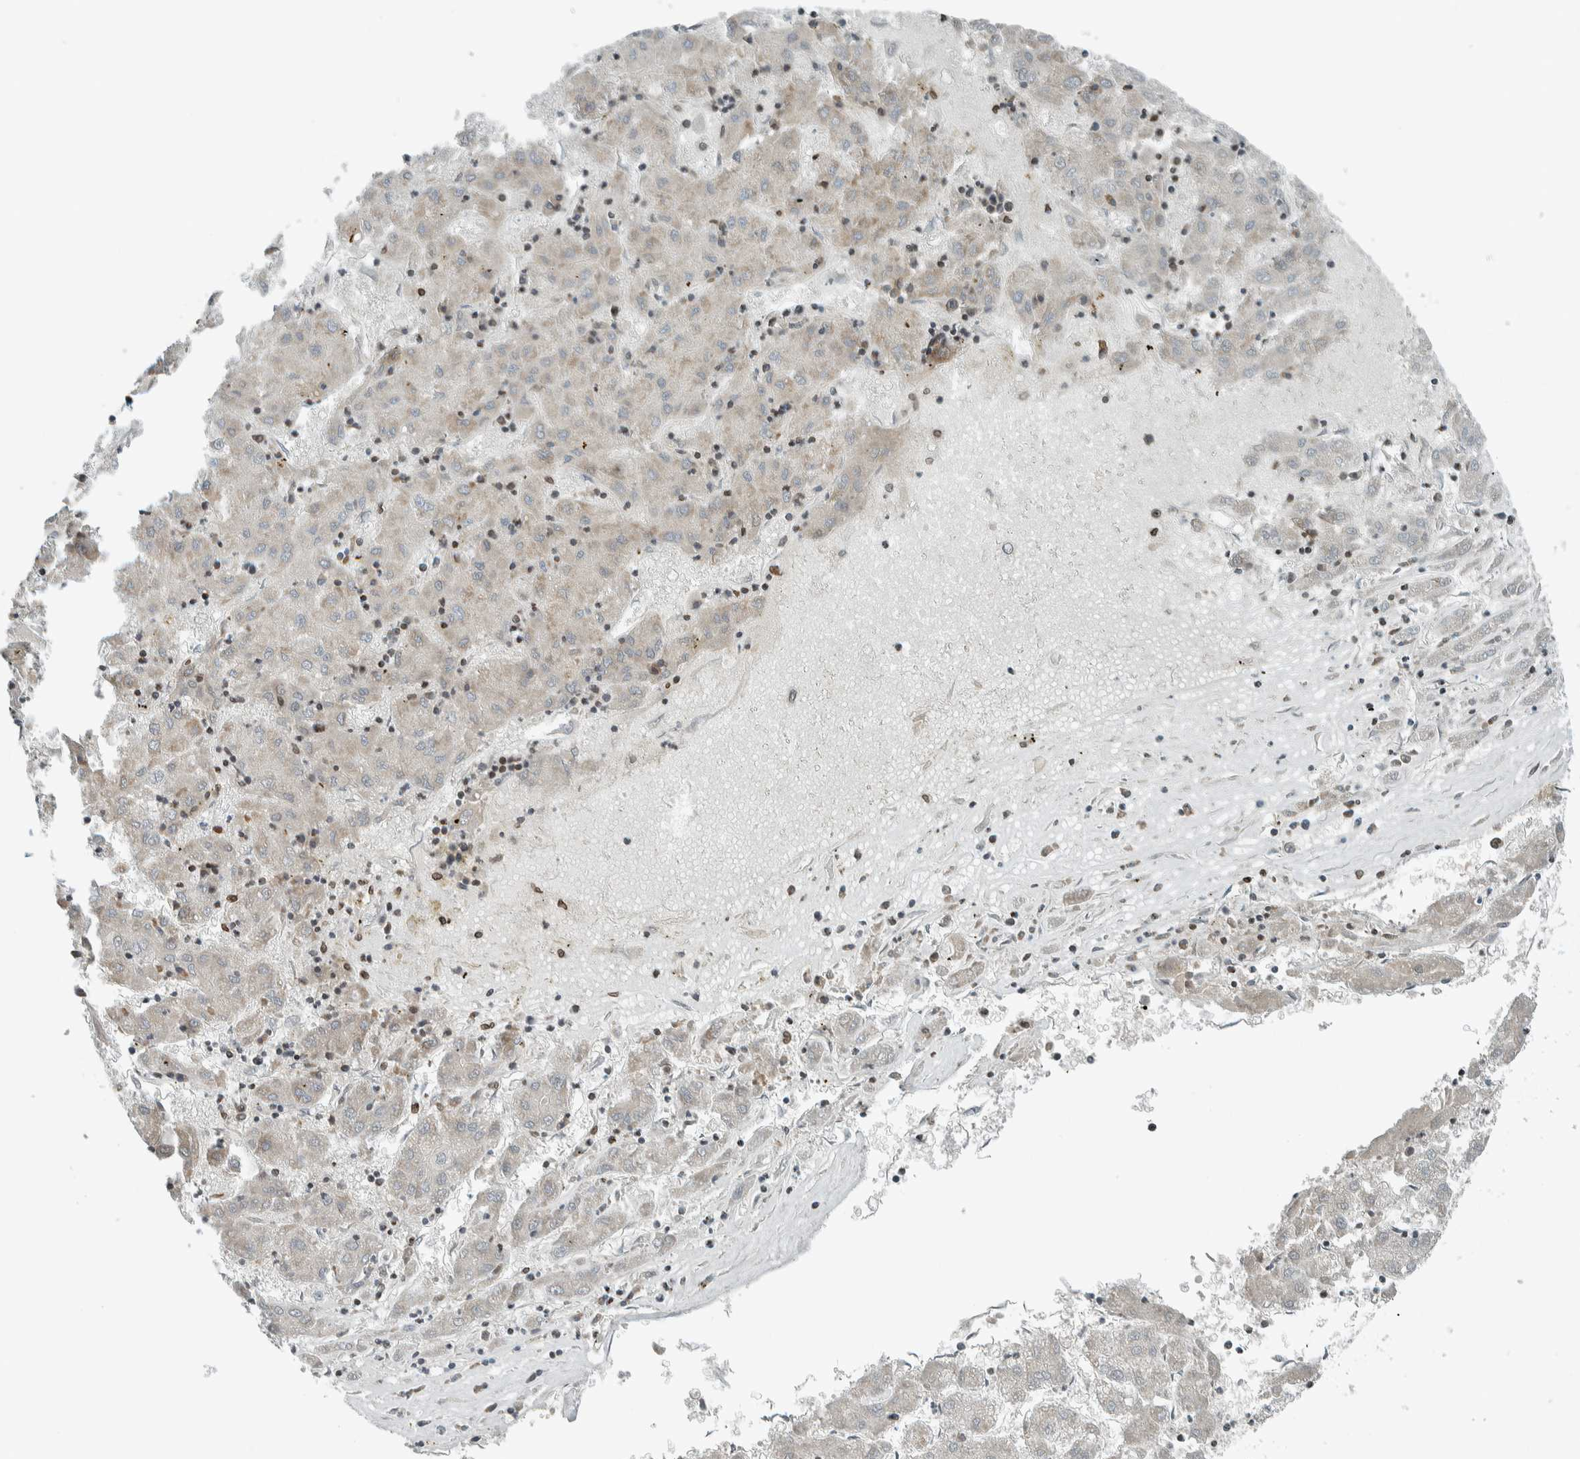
{"staining": {"intensity": "negative", "quantity": "none", "location": "none"}, "tissue": "liver cancer", "cell_type": "Tumor cells", "image_type": "cancer", "snomed": [{"axis": "morphology", "description": "Carcinoma, Hepatocellular, NOS"}, {"axis": "topography", "description": "Liver"}], "caption": "This is an IHC histopathology image of liver hepatocellular carcinoma. There is no expression in tumor cells.", "gene": "SEL1L", "patient": {"sex": "male", "age": 72}}